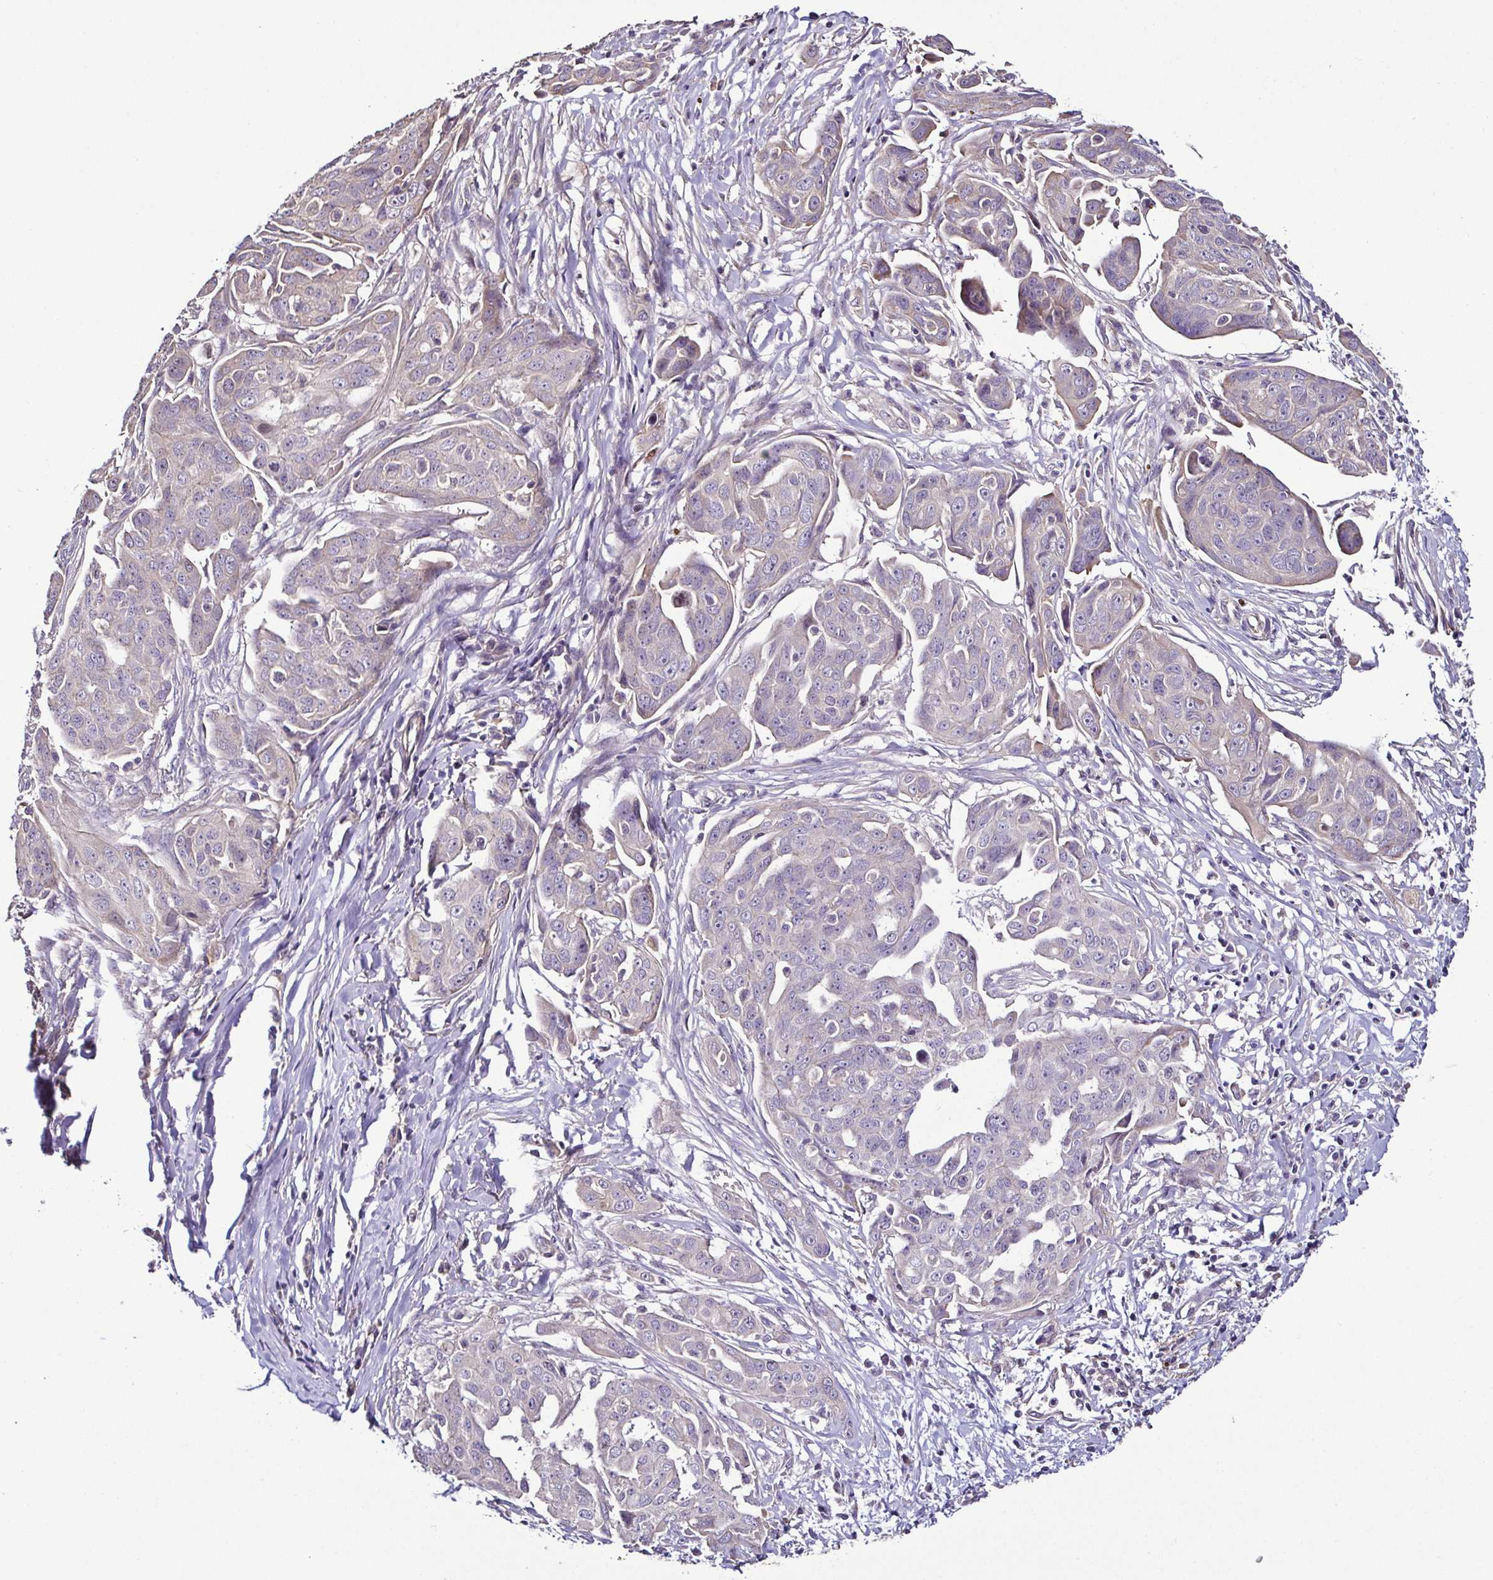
{"staining": {"intensity": "negative", "quantity": "none", "location": "none"}, "tissue": "ovarian cancer", "cell_type": "Tumor cells", "image_type": "cancer", "snomed": [{"axis": "morphology", "description": "Carcinoma, endometroid"}, {"axis": "topography", "description": "Ovary"}], "caption": "Immunohistochemistry (IHC) histopathology image of neoplastic tissue: human endometroid carcinoma (ovarian) stained with DAB (3,3'-diaminobenzidine) exhibits no significant protein positivity in tumor cells. (DAB (3,3'-diaminobenzidine) IHC visualized using brightfield microscopy, high magnification).", "gene": "LMOD2", "patient": {"sex": "female", "age": 70}}